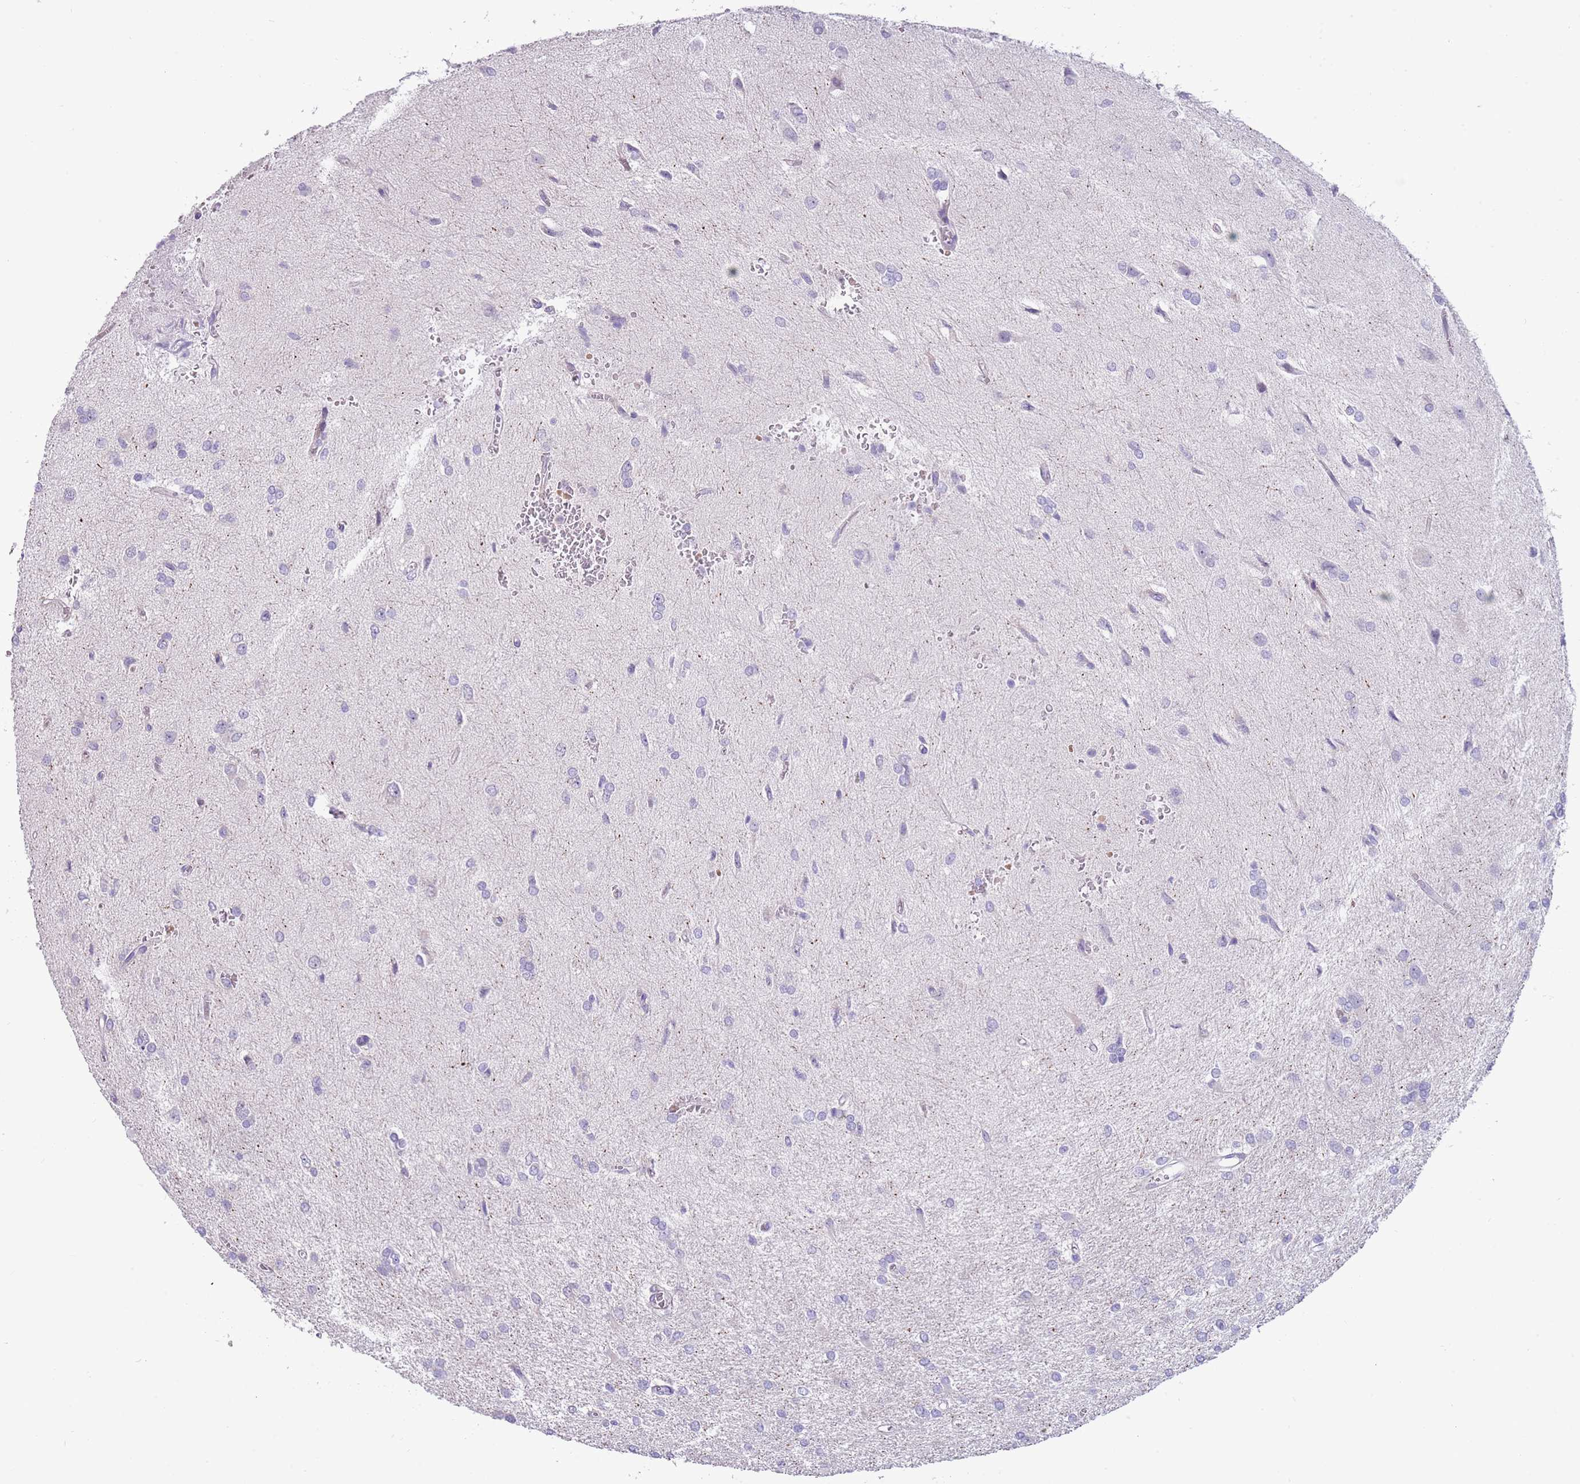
{"staining": {"intensity": "negative", "quantity": "none", "location": "none"}, "tissue": "glioma", "cell_type": "Tumor cells", "image_type": "cancer", "snomed": [{"axis": "morphology", "description": "Glioma, malignant, High grade"}, {"axis": "topography", "description": "Brain"}], "caption": "Tumor cells are negative for protein expression in human malignant glioma (high-grade).", "gene": "ITGB6", "patient": {"sex": "female", "age": 50}}